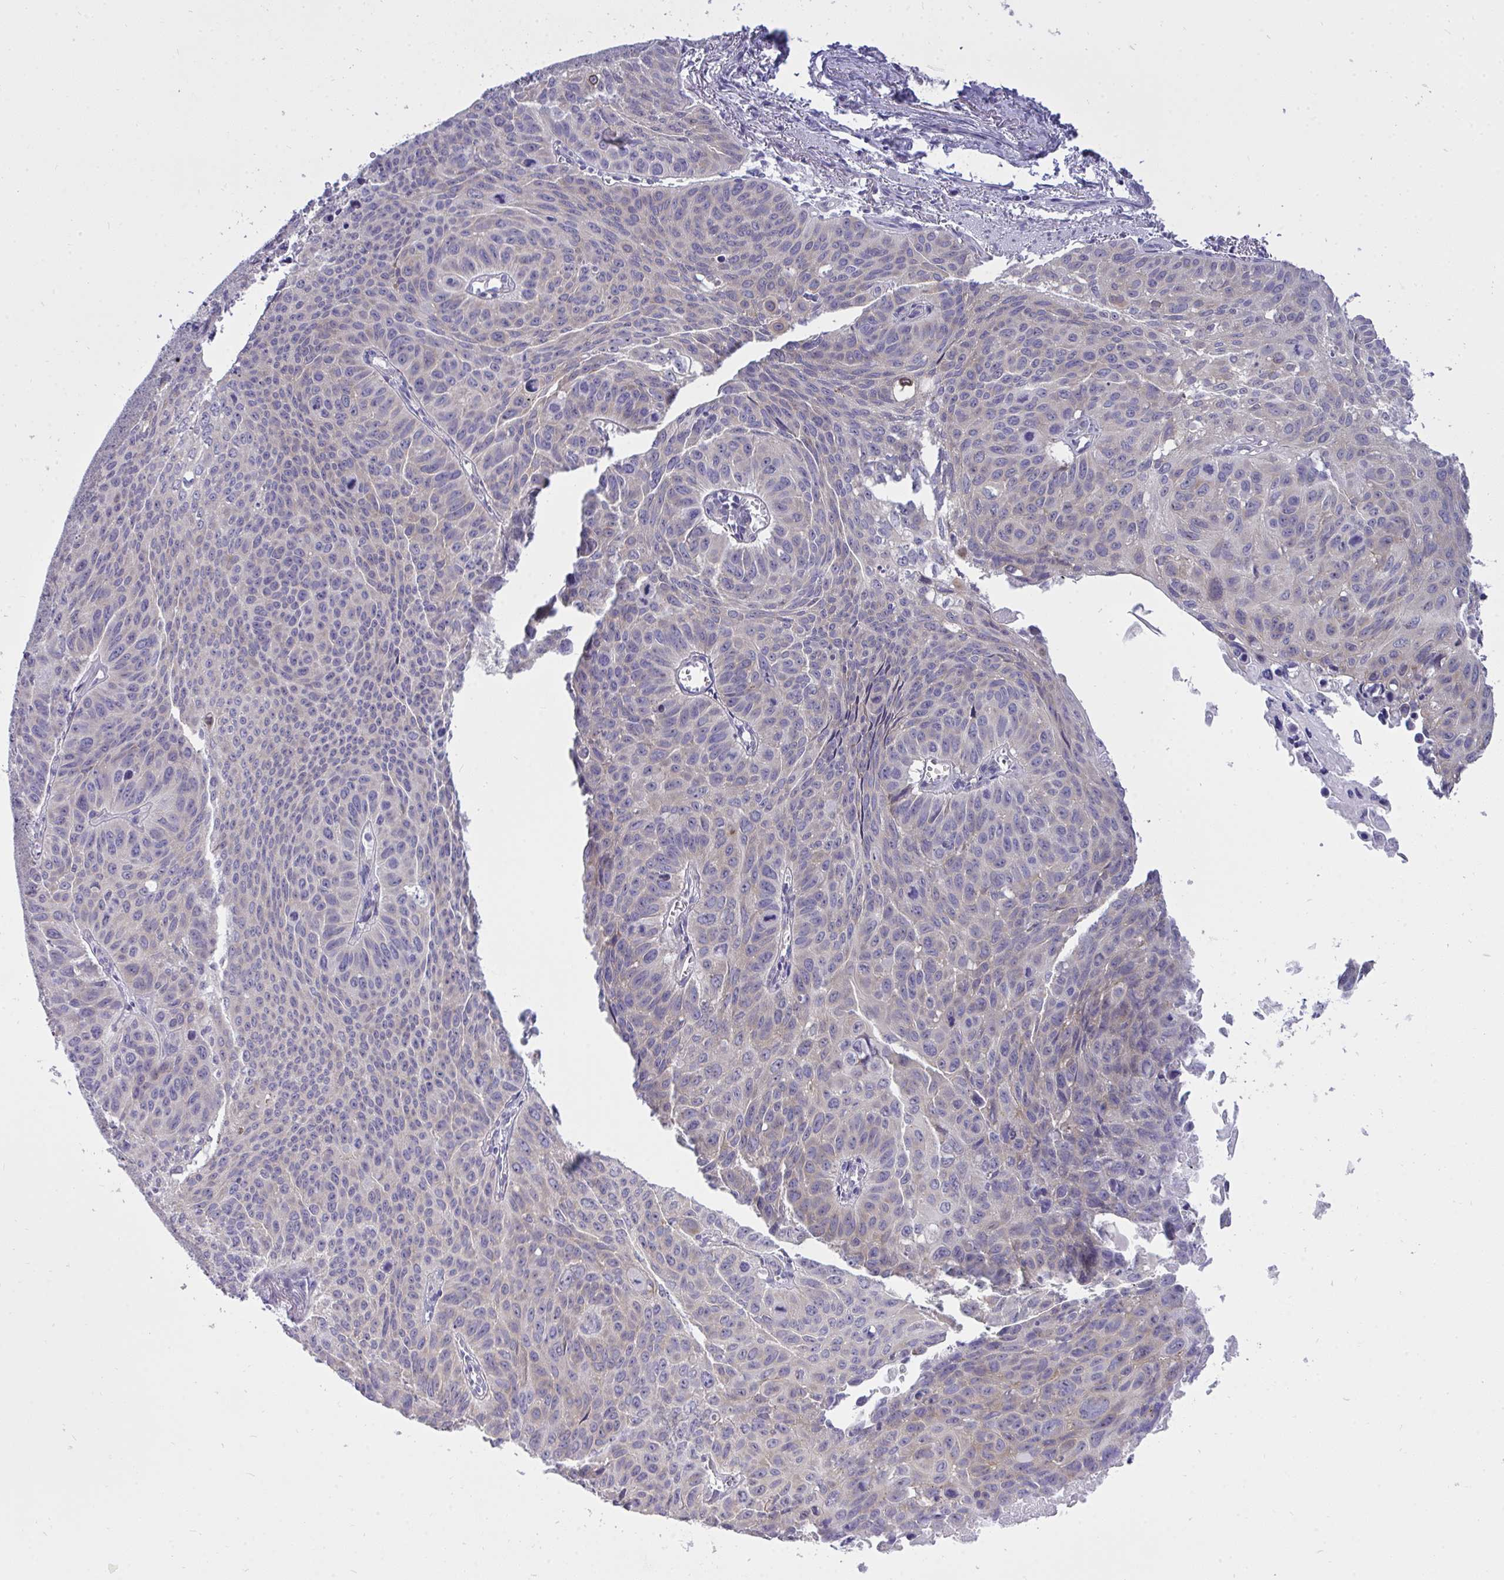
{"staining": {"intensity": "negative", "quantity": "none", "location": "none"}, "tissue": "lung cancer", "cell_type": "Tumor cells", "image_type": "cancer", "snomed": [{"axis": "morphology", "description": "Squamous cell carcinoma, NOS"}, {"axis": "topography", "description": "Lung"}], "caption": "Histopathology image shows no significant protein staining in tumor cells of squamous cell carcinoma (lung). The staining is performed using DAB brown chromogen with nuclei counter-stained in using hematoxylin.", "gene": "VGLL3", "patient": {"sex": "male", "age": 71}}